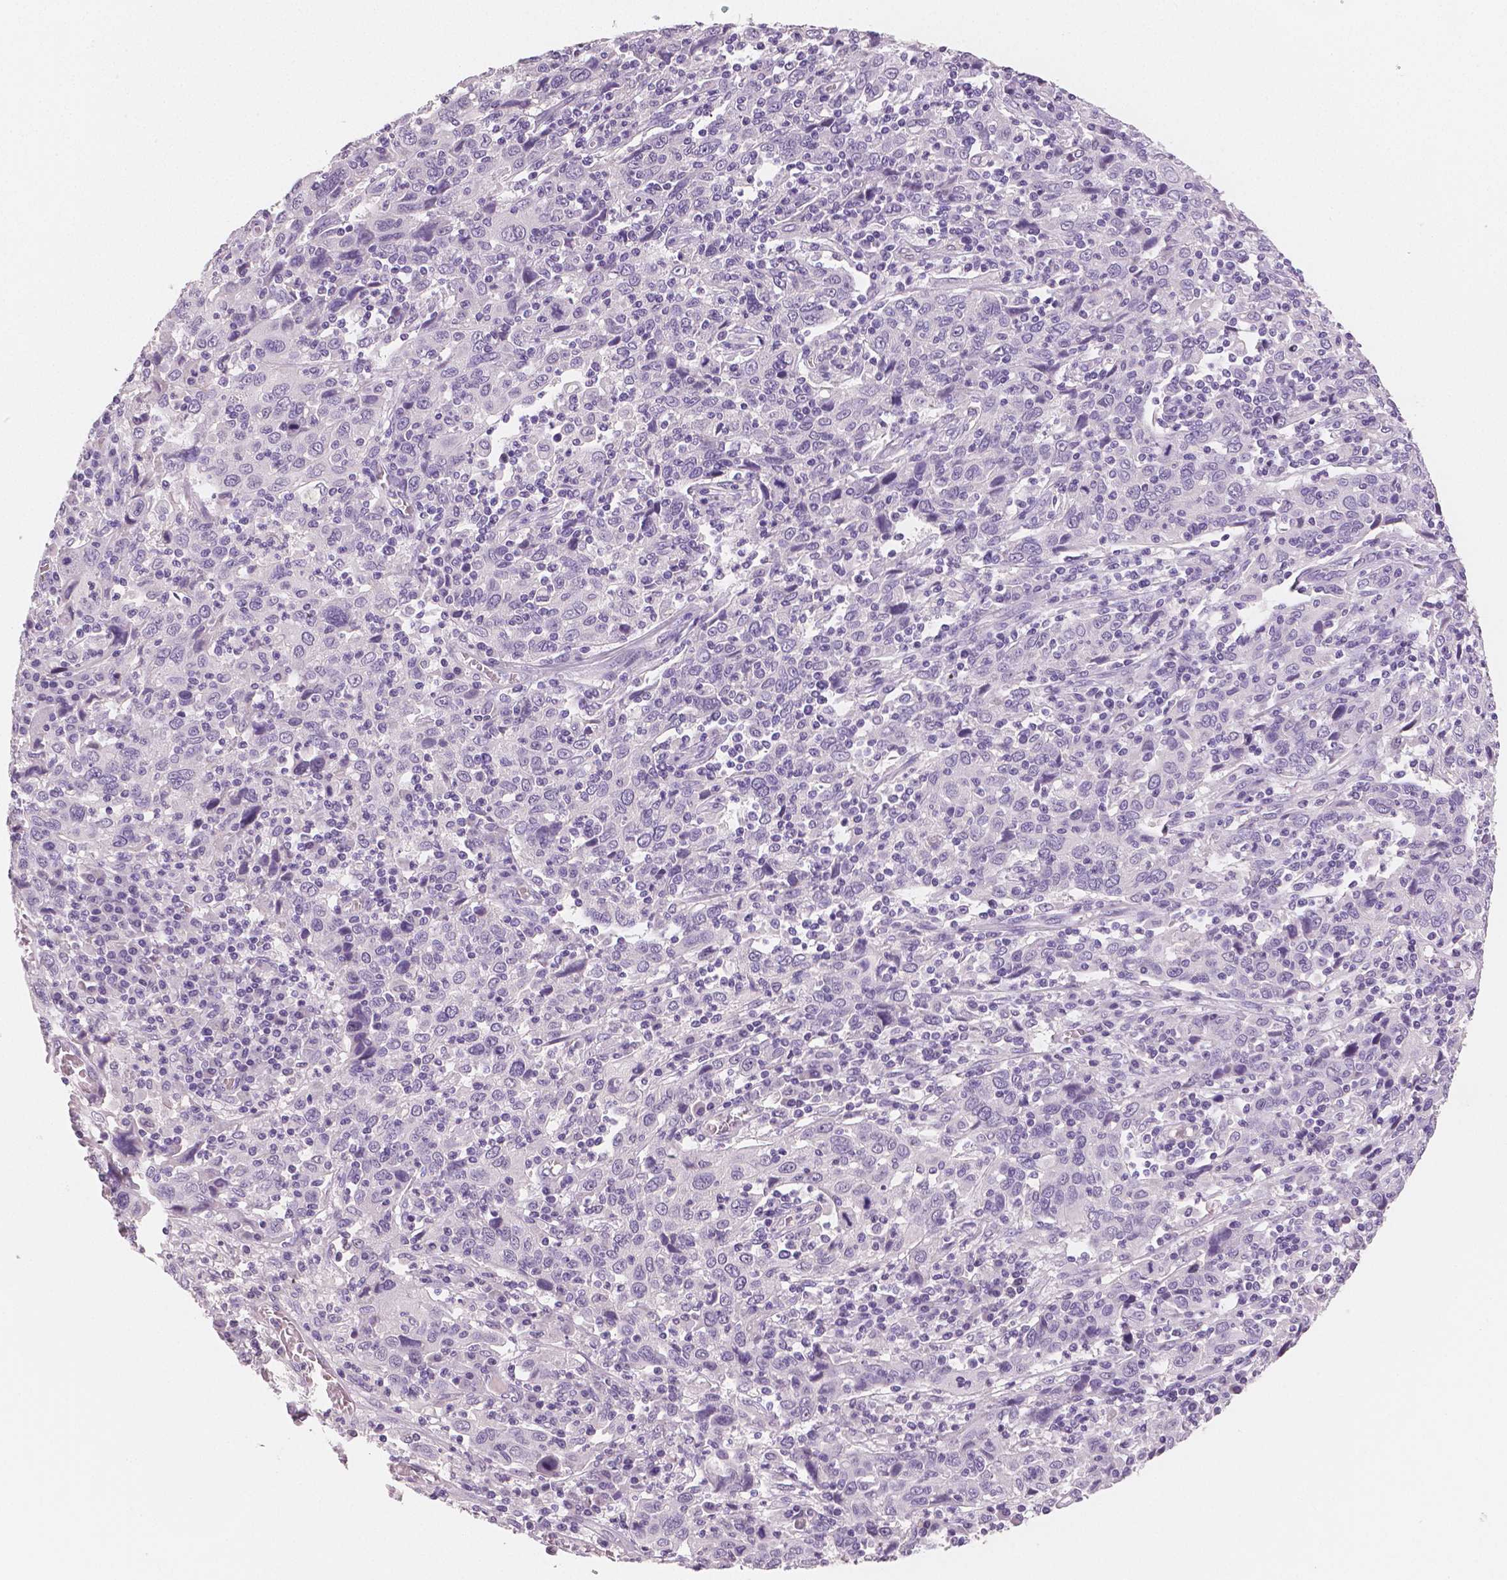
{"staining": {"intensity": "negative", "quantity": "none", "location": "none"}, "tissue": "cervical cancer", "cell_type": "Tumor cells", "image_type": "cancer", "snomed": [{"axis": "morphology", "description": "Squamous cell carcinoma, NOS"}, {"axis": "topography", "description": "Cervix"}], "caption": "Protein analysis of cervical cancer exhibits no significant positivity in tumor cells.", "gene": "TSPAN7", "patient": {"sex": "female", "age": 46}}